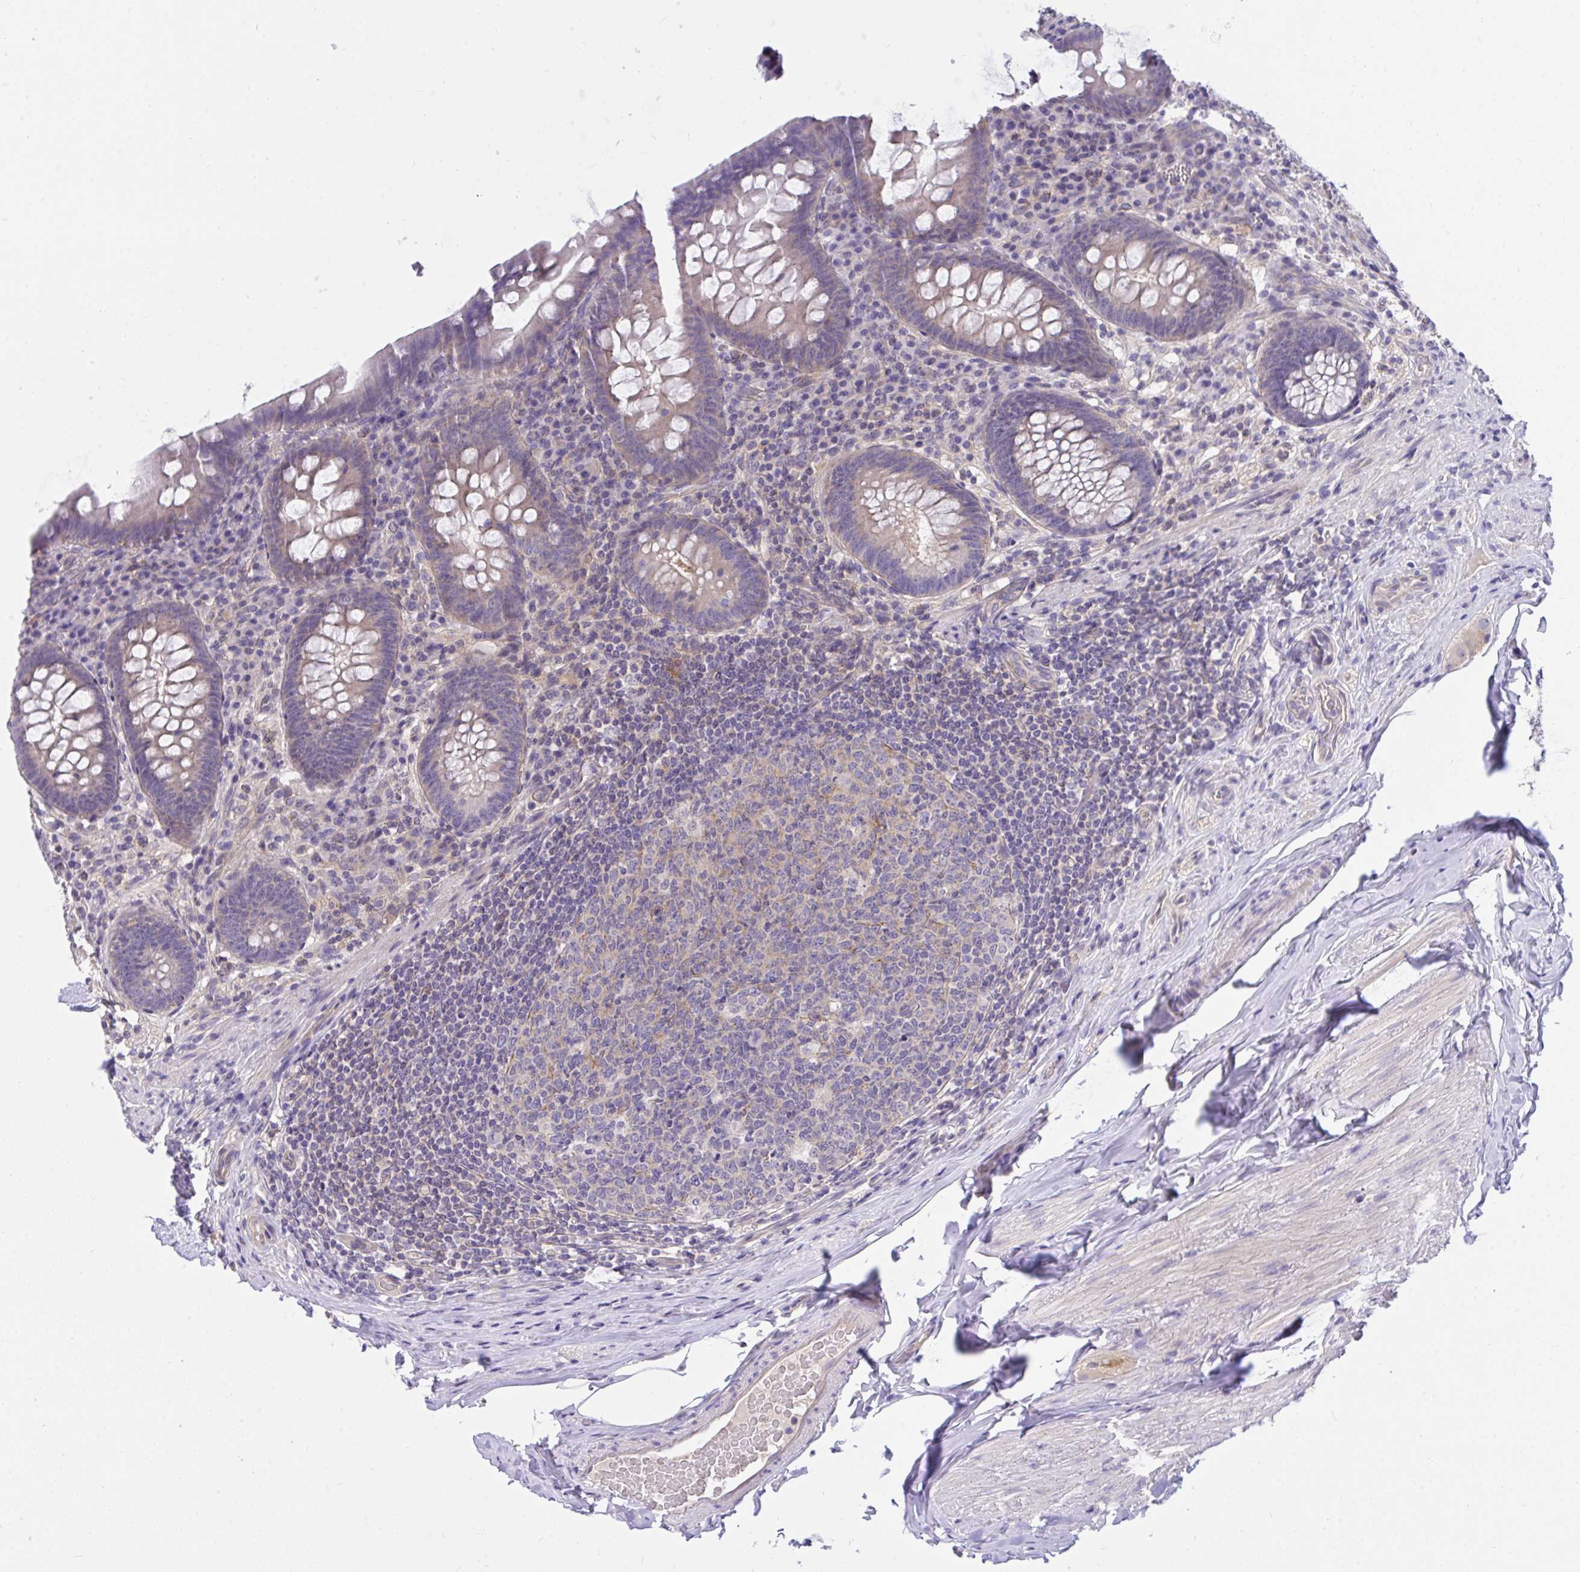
{"staining": {"intensity": "weak", "quantity": "<25%", "location": "cytoplasmic/membranous"}, "tissue": "appendix", "cell_type": "Glandular cells", "image_type": "normal", "snomed": [{"axis": "morphology", "description": "Normal tissue, NOS"}, {"axis": "topography", "description": "Appendix"}], "caption": "This is an IHC image of unremarkable appendix. There is no positivity in glandular cells.", "gene": "TLN2", "patient": {"sex": "male", "age": 71}}